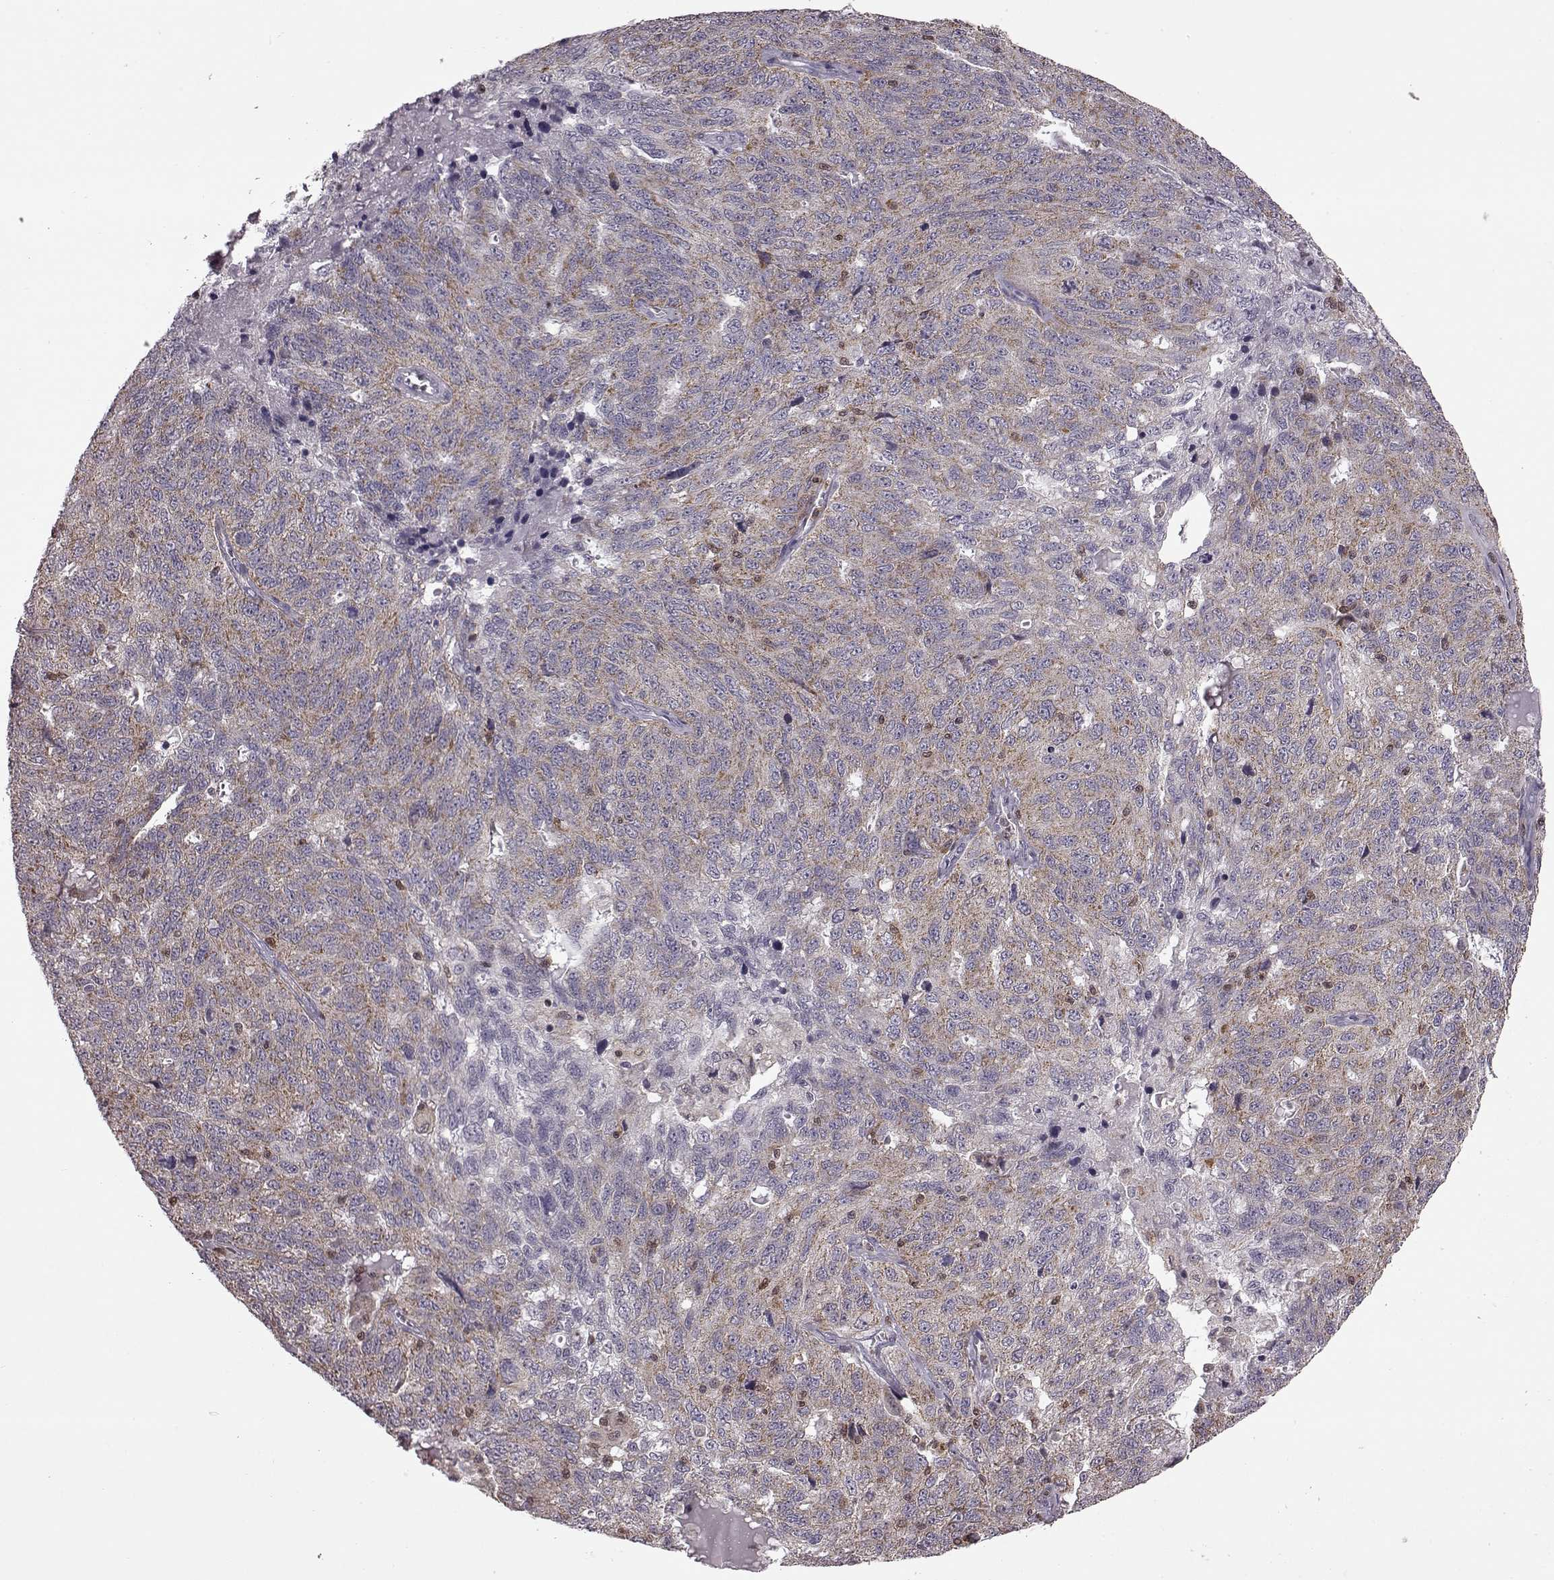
{"staining": {"intensity": "weak", "quantity": "25%-75%", "location": "cytoplasmic/membranous"}, "tissue": "ovarian cancer", "cell_type": "Tumor cells", "image_type": "cancer", "snomed": [{"axis": "morphology", "description": "Cystadenocarcinoma, serous, NOS"}, {"axis": "topography", "description": "Ovary"}], "caption": "Human ovarian cancer (serous cystadenocarcinoma) stained with a brown dye shows weak cytoplasmic/membranous positive staining in approximately 25%-75% of tumor cells.", "gene": "DOK2", "patient": {"sex": "female", "age": 71}}